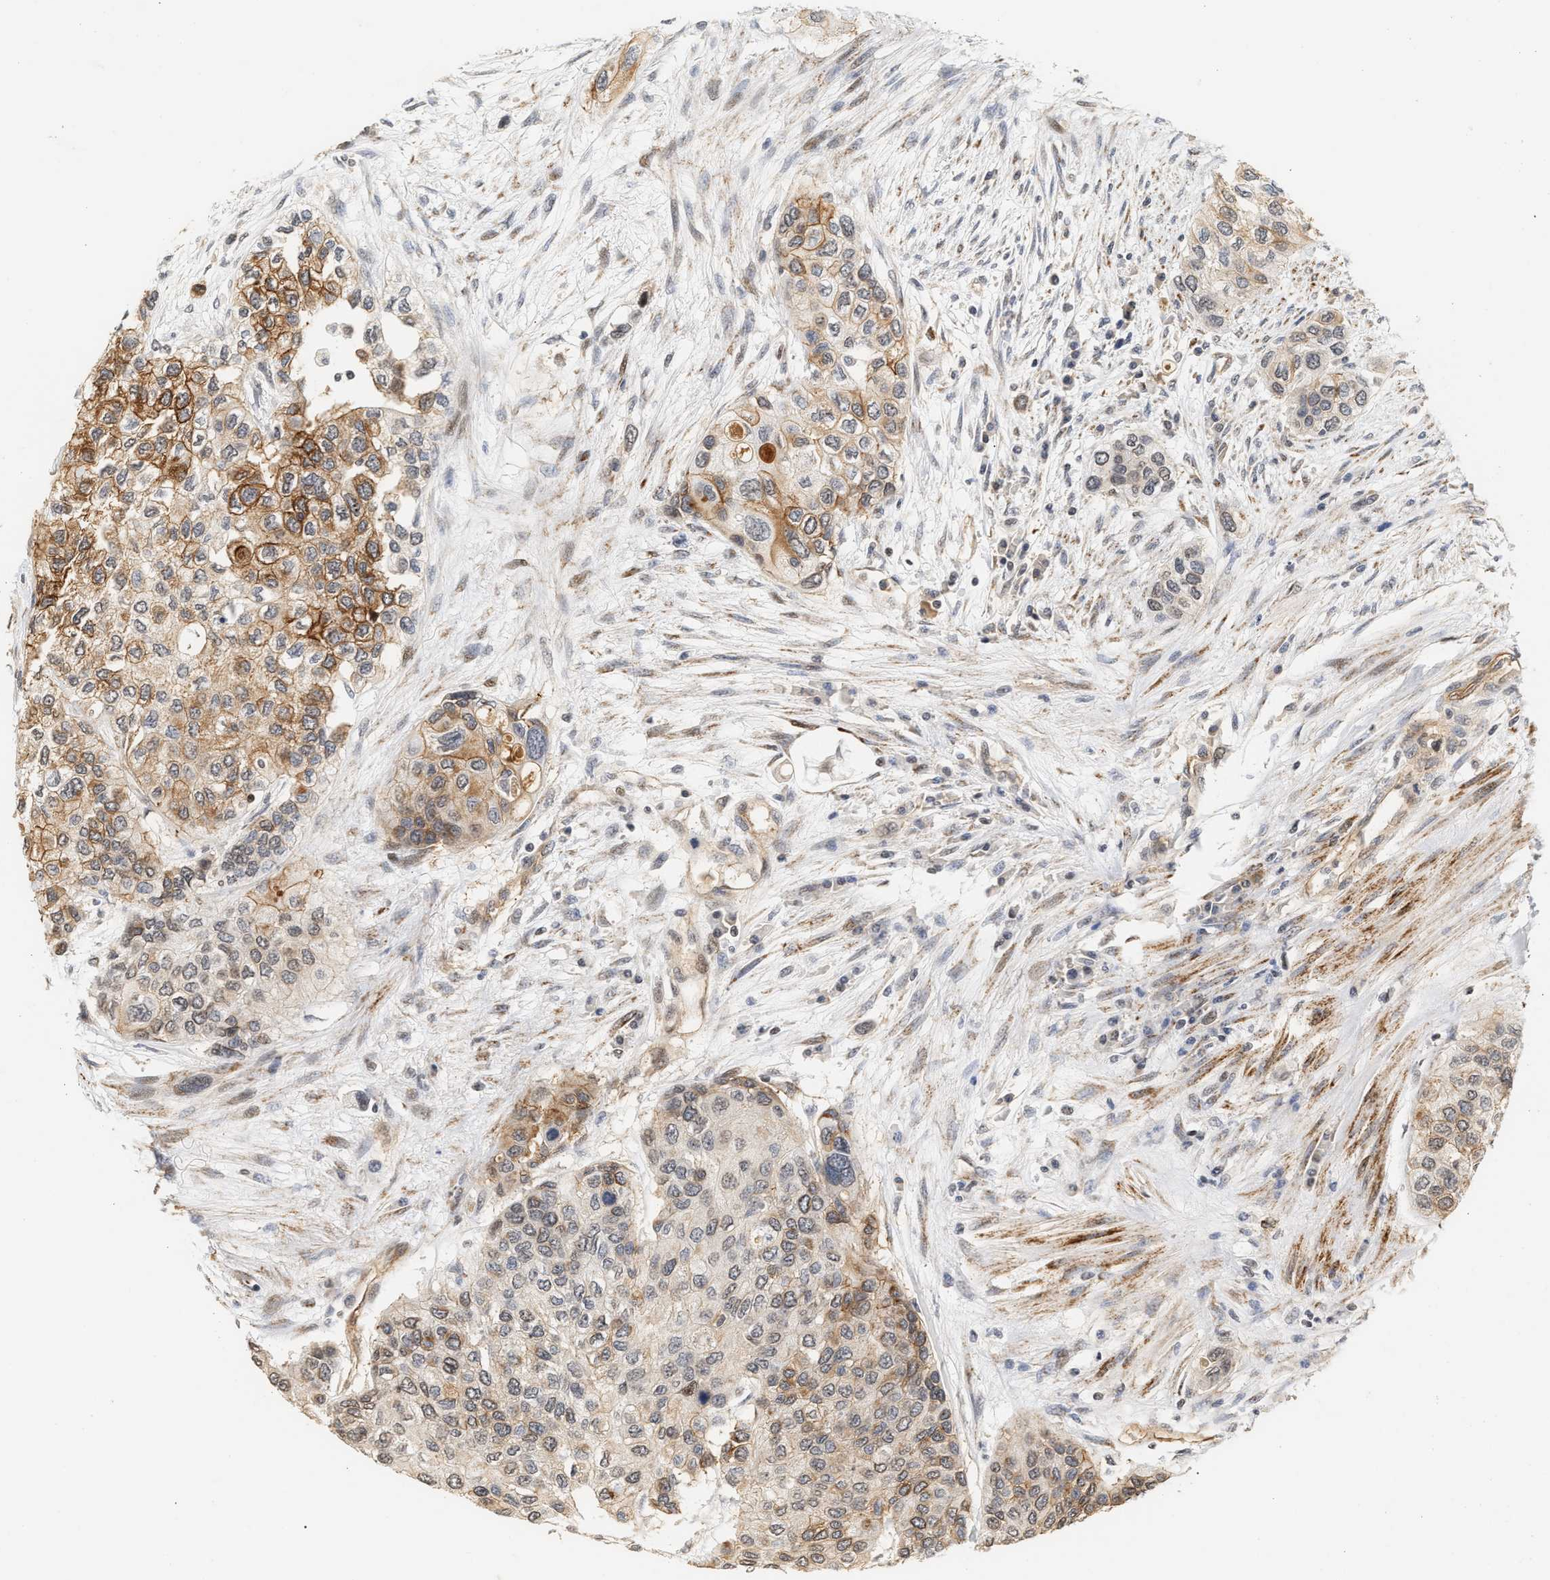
{"staining": {"intensity": "moderate", "quantity": "25%-75%", "location": "cytoplasmic/membranous"}, "tissue": "urothelial cancer", "cell_type": "Tumor cells", "image_type": "cancer", "snomed": [{"axis": "morphology", "description": "Urothelial carcinoma, High grade"}, {"axis": "topography", "description": "Urinary bladder"}], "caption": "Immunohistochemistry photomicrograph of neoplastic tissue: human urothelial carcinoma (high-grade) stained using immunohistochemistry reveals medium levels of moderate protein expression localized specifically in the cytoplasmic/membranous of tumor cells, appearing as a cytoplasmic/membranous brown color.", "gene": "PLXND1", "patient": {"sex": "female", "age": 56}}